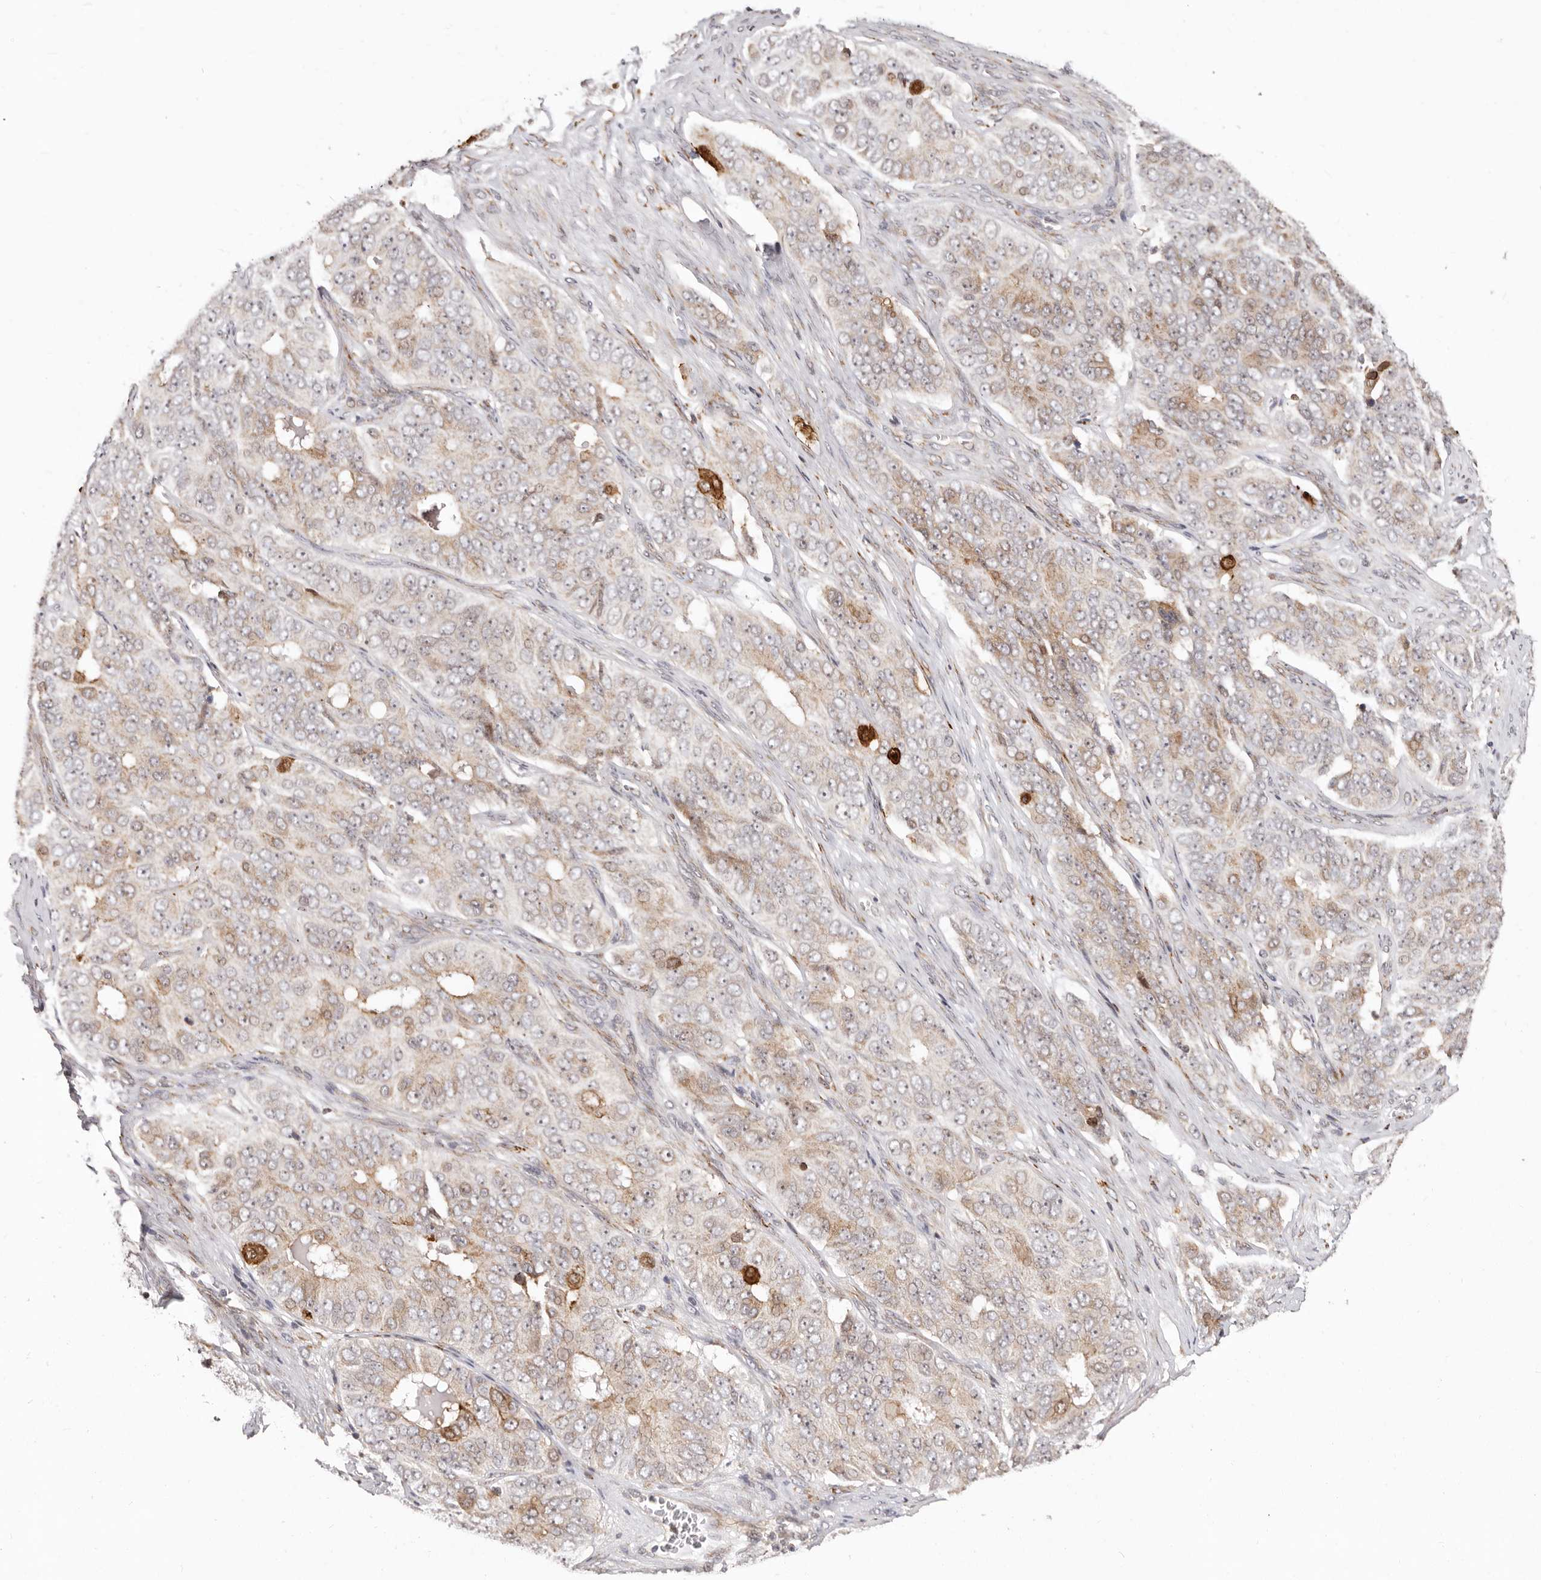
{"staining": {"intensity": "weak", "quantity": ">75%", "location": "cytoplasmic/membranous"}, "tissue": "ovarian cancer", "cell_type": "Tumor cells", "image_type": "cancer", "snomed": [{"axis": "morphology", "description": "Carcinoma, endometroid"}, {"axis": "topography", "description": "Ovary"}], "caption": "Protein expression by immunohistochemistry displays weak cytoplasmic/membranous positivity in about >75% of tumor cells in endometroid carcinoma (ovarian).", "gene": "SRCAP", "patient": {"sex": "female", "age": 51}}